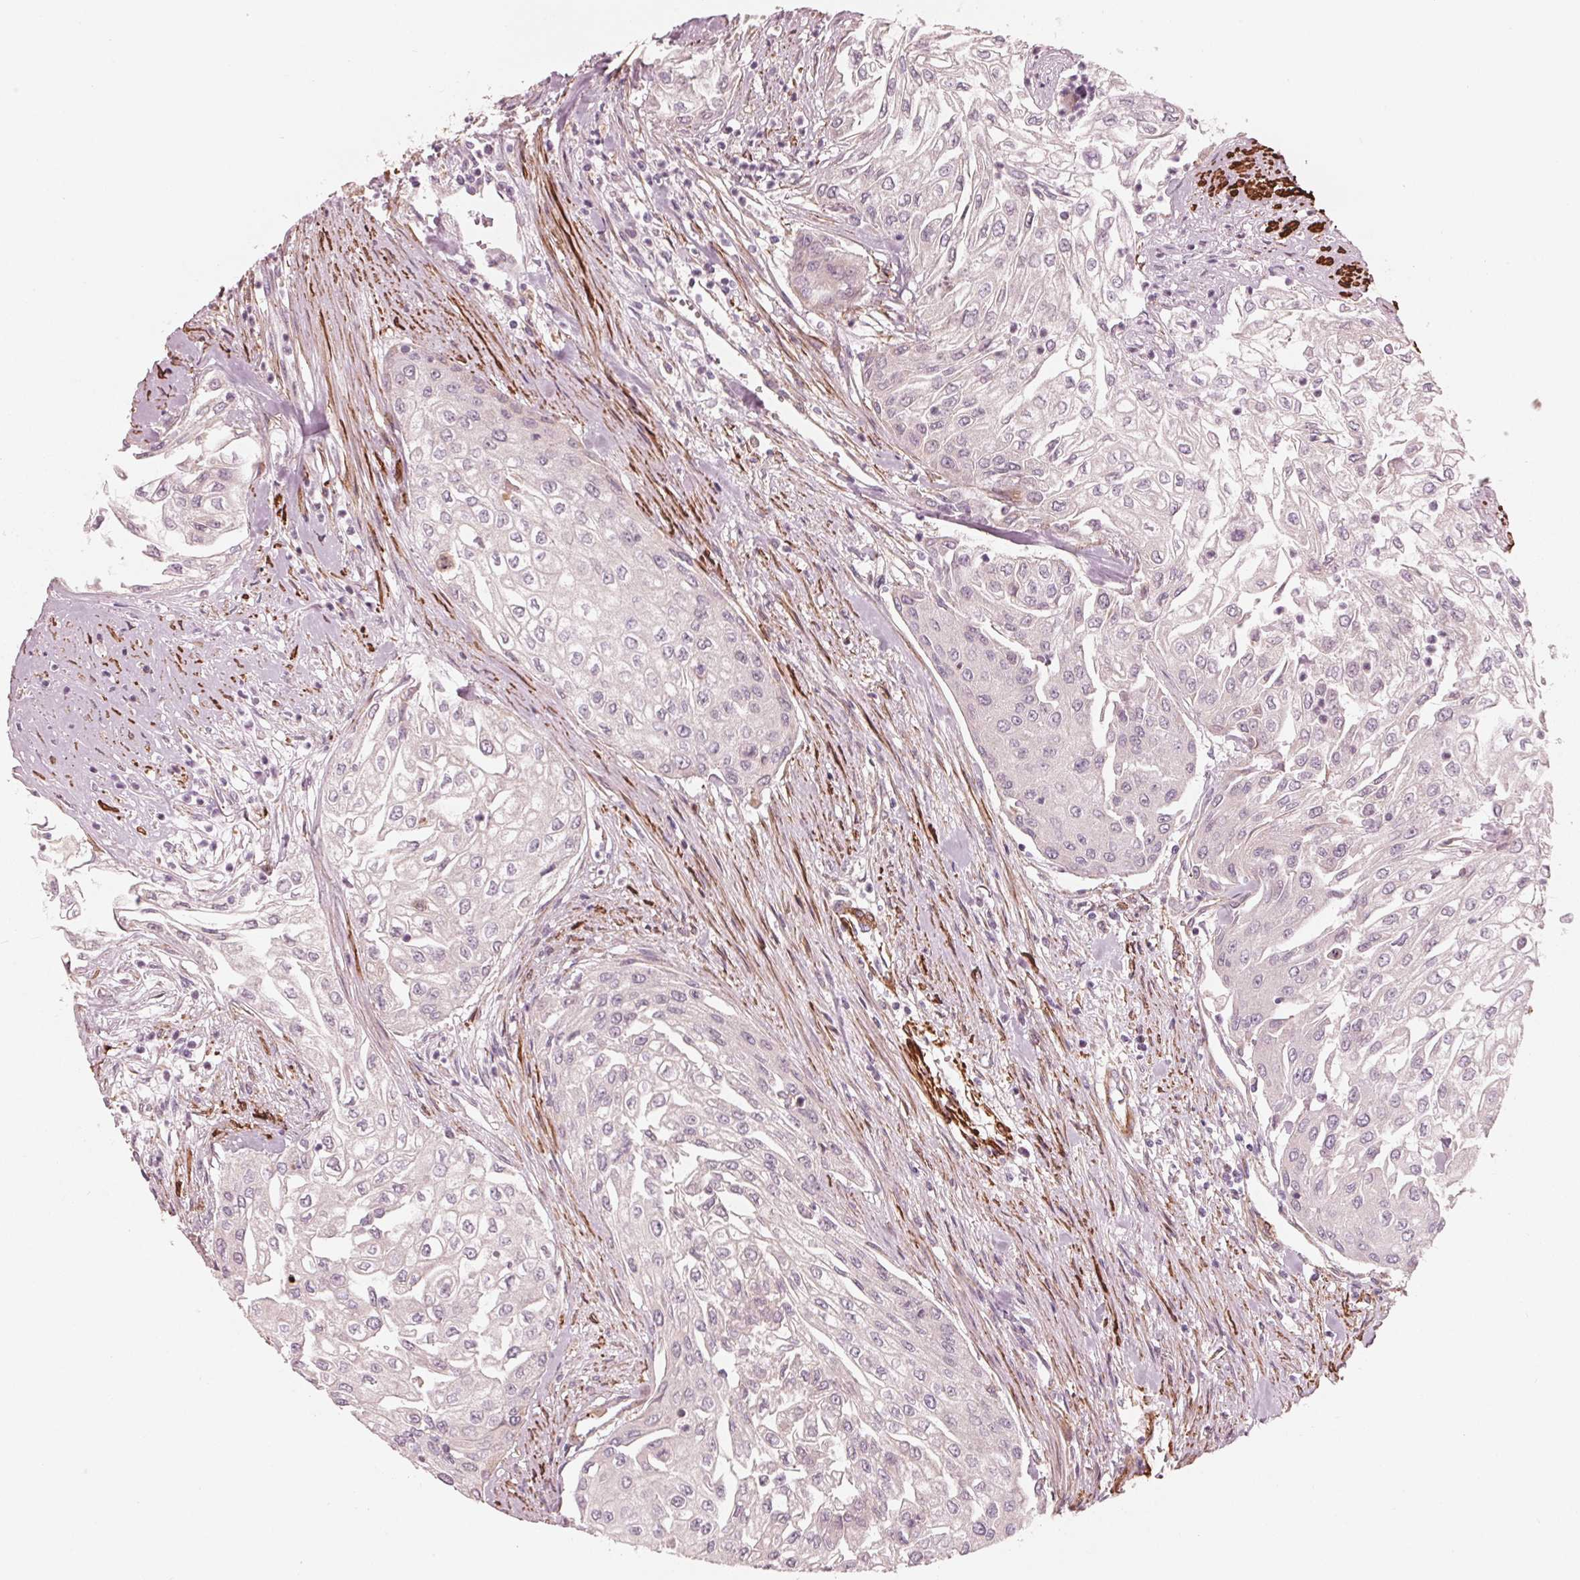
{"staining": {"intensity": "negative", "quantity": "none", "location": "none"}, "tissue": "urothelial cancer", "cell_type": "Tumor cells", "image_type": "cancer", "snomed": [{"axis": "morphology", "description": "Urothelial carcinoma, High grade"}, {"axis": "topography", "description": "Urinary bladder"}], "caption": "The immunohistochemistry (IHC) histopathology image has no significant staining in tumor cells of high-grade urothelial carcinoma tissue.", "gene": "MIER3", "patient": {"sex": "male", "age": 62}}